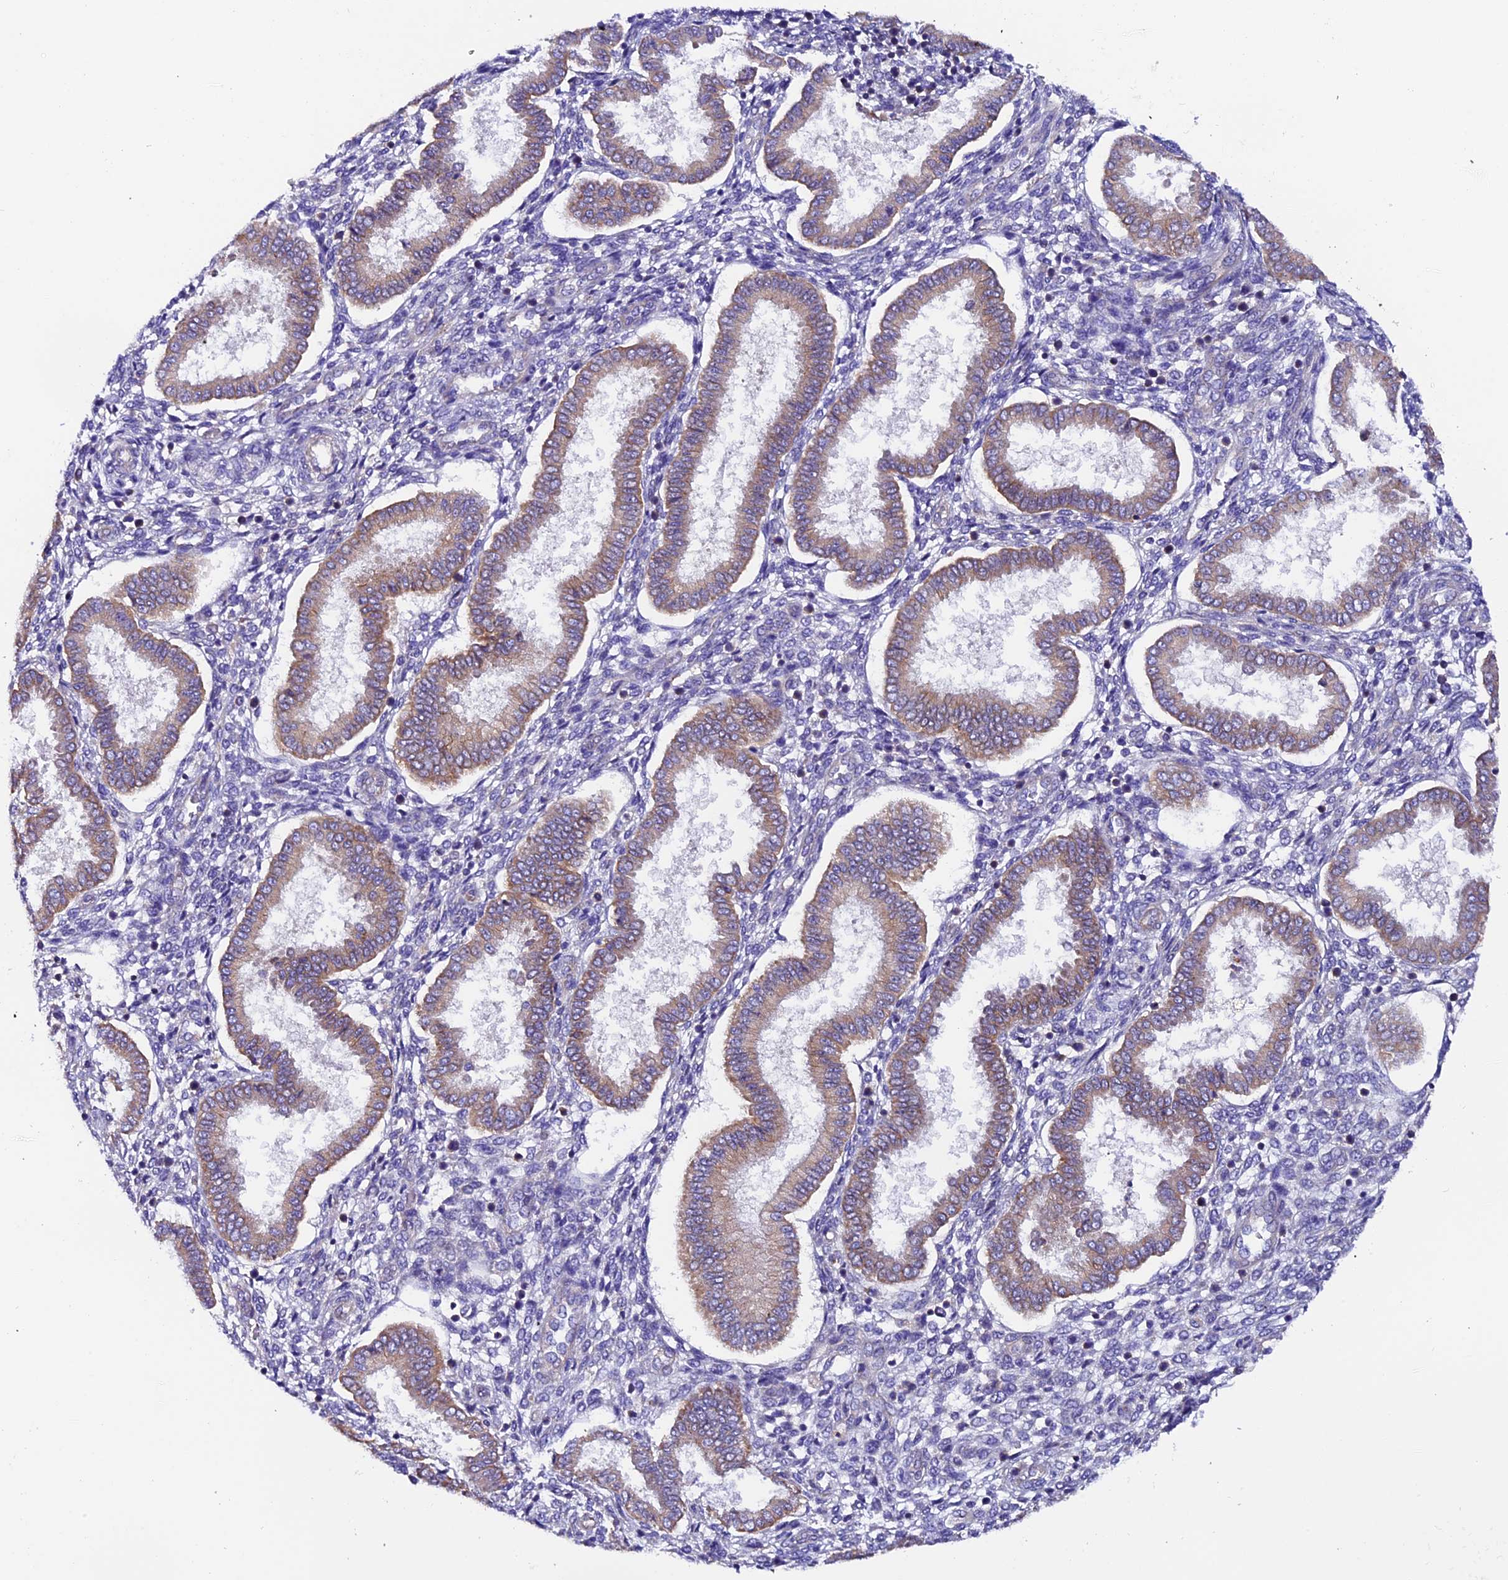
{"staining": {"intensity": "negative", "quantity": "none", "location": "none"}, "tissue": "endometrium", "cell_type": "Cells in endometrial stroma", "image_type": "normal", "snomed": [{"axis": "morphology", "description": "Normal tissue, NOS"}, {"axis": "topography", "description": "Endometrium"}], "caption": "Immunohistochemistry (IHC) micrograph of benign endometrium: endometrium stained with DAB demonstrates no significant protein staining in cells in endometrial stroma. (DAB IHC, high magnification).", "gene": "COMTD1", "patient": {"sex": "female", "age": 24}}